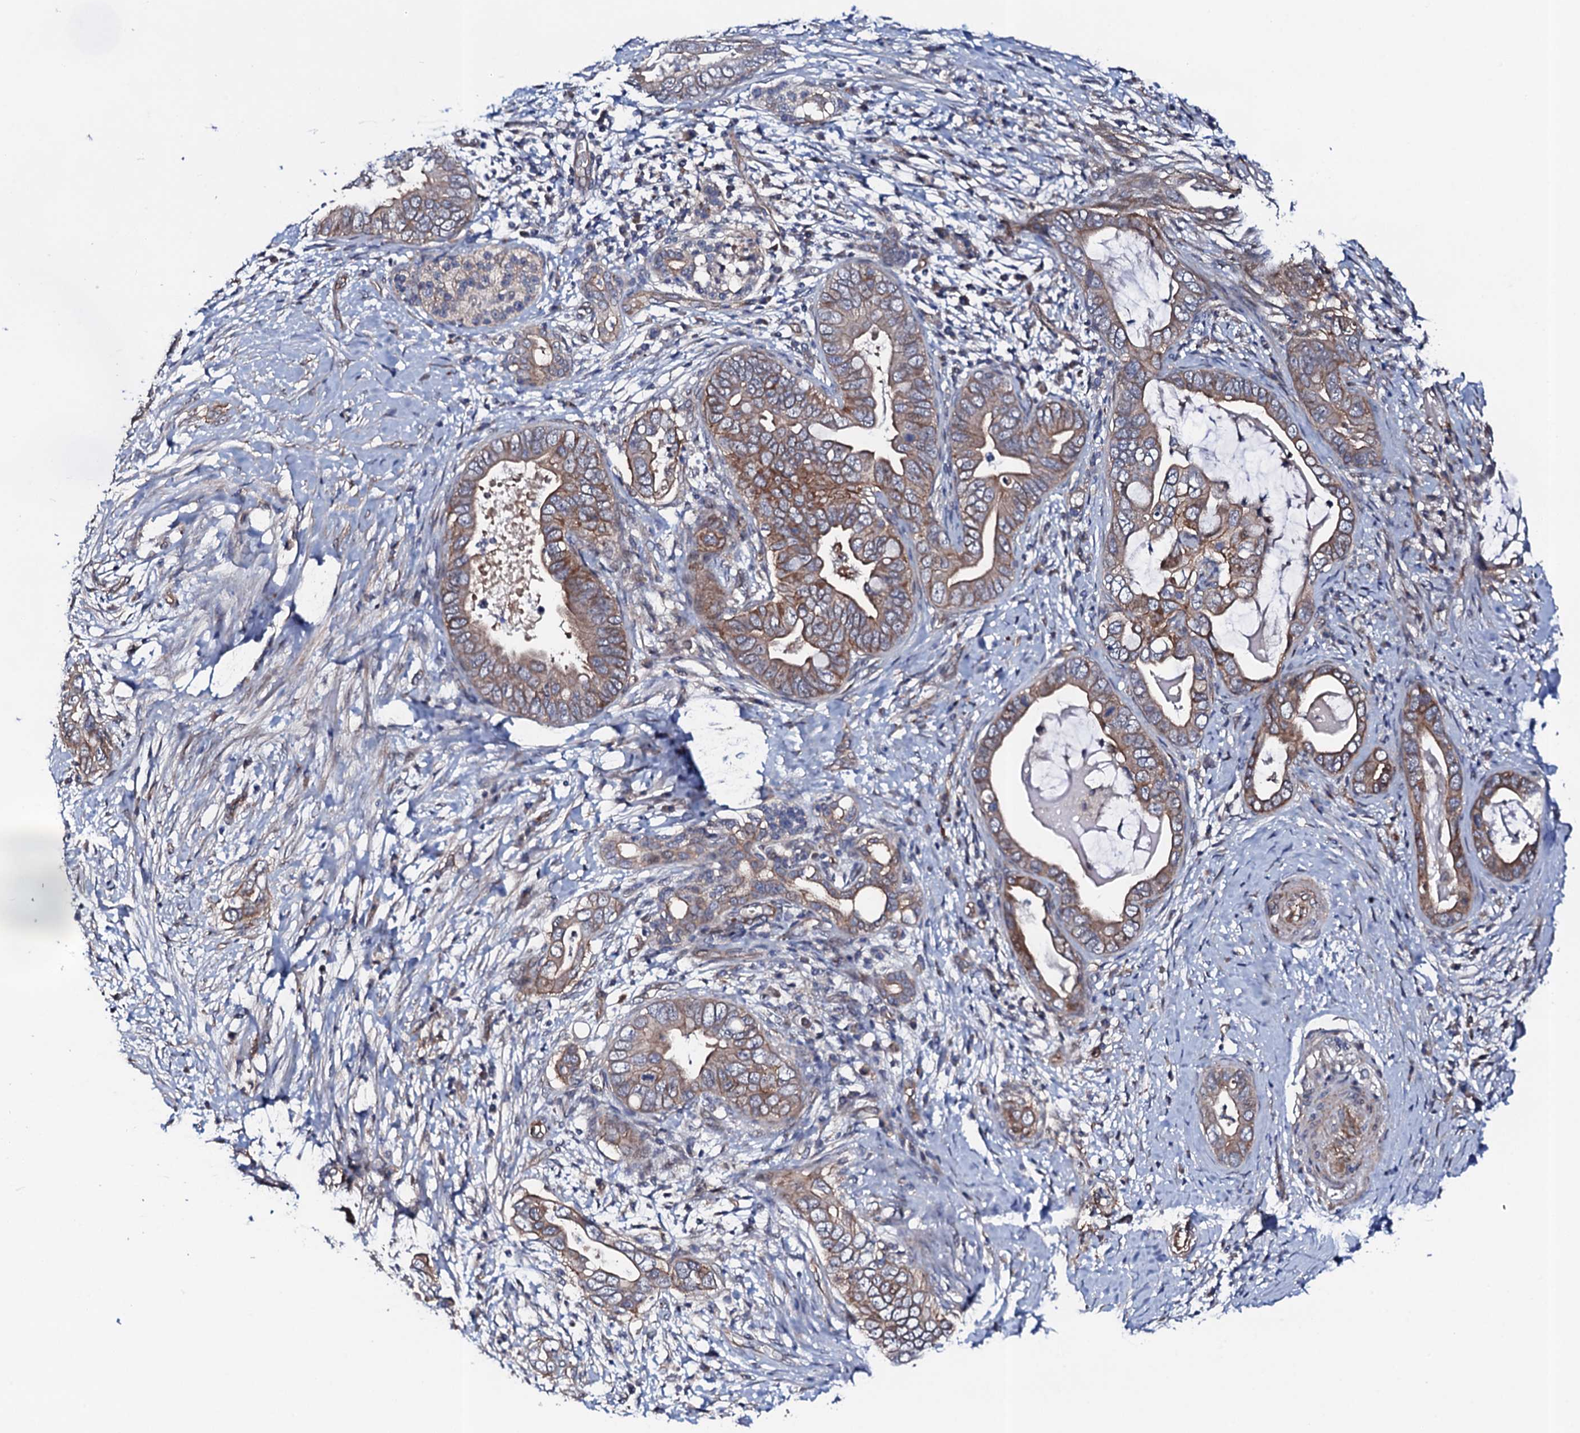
{"staining": {"intensity": "moderate", "quantity": ">75%", "location": "cytoplasmic/membranous"}, "tissue": "pancreatic cancer", "cell_type": "Tumor cells", "image_type": "cancer", "snomed": [{"axis": "morphology", "description": "Adenocarcinoma, NOS"}, {"axis": "topography", "description": "Pancreas"}], "caption": "High-power microscopy captured an immunohistochemistry histopathology image of pancreatic adenocarcinoma, revealing moderate cytoplasmic/membranous staining in approximately >75% of tumor cells.", "gene": "CIAO2A", "patient": {"sex": "male", "age": 75}}